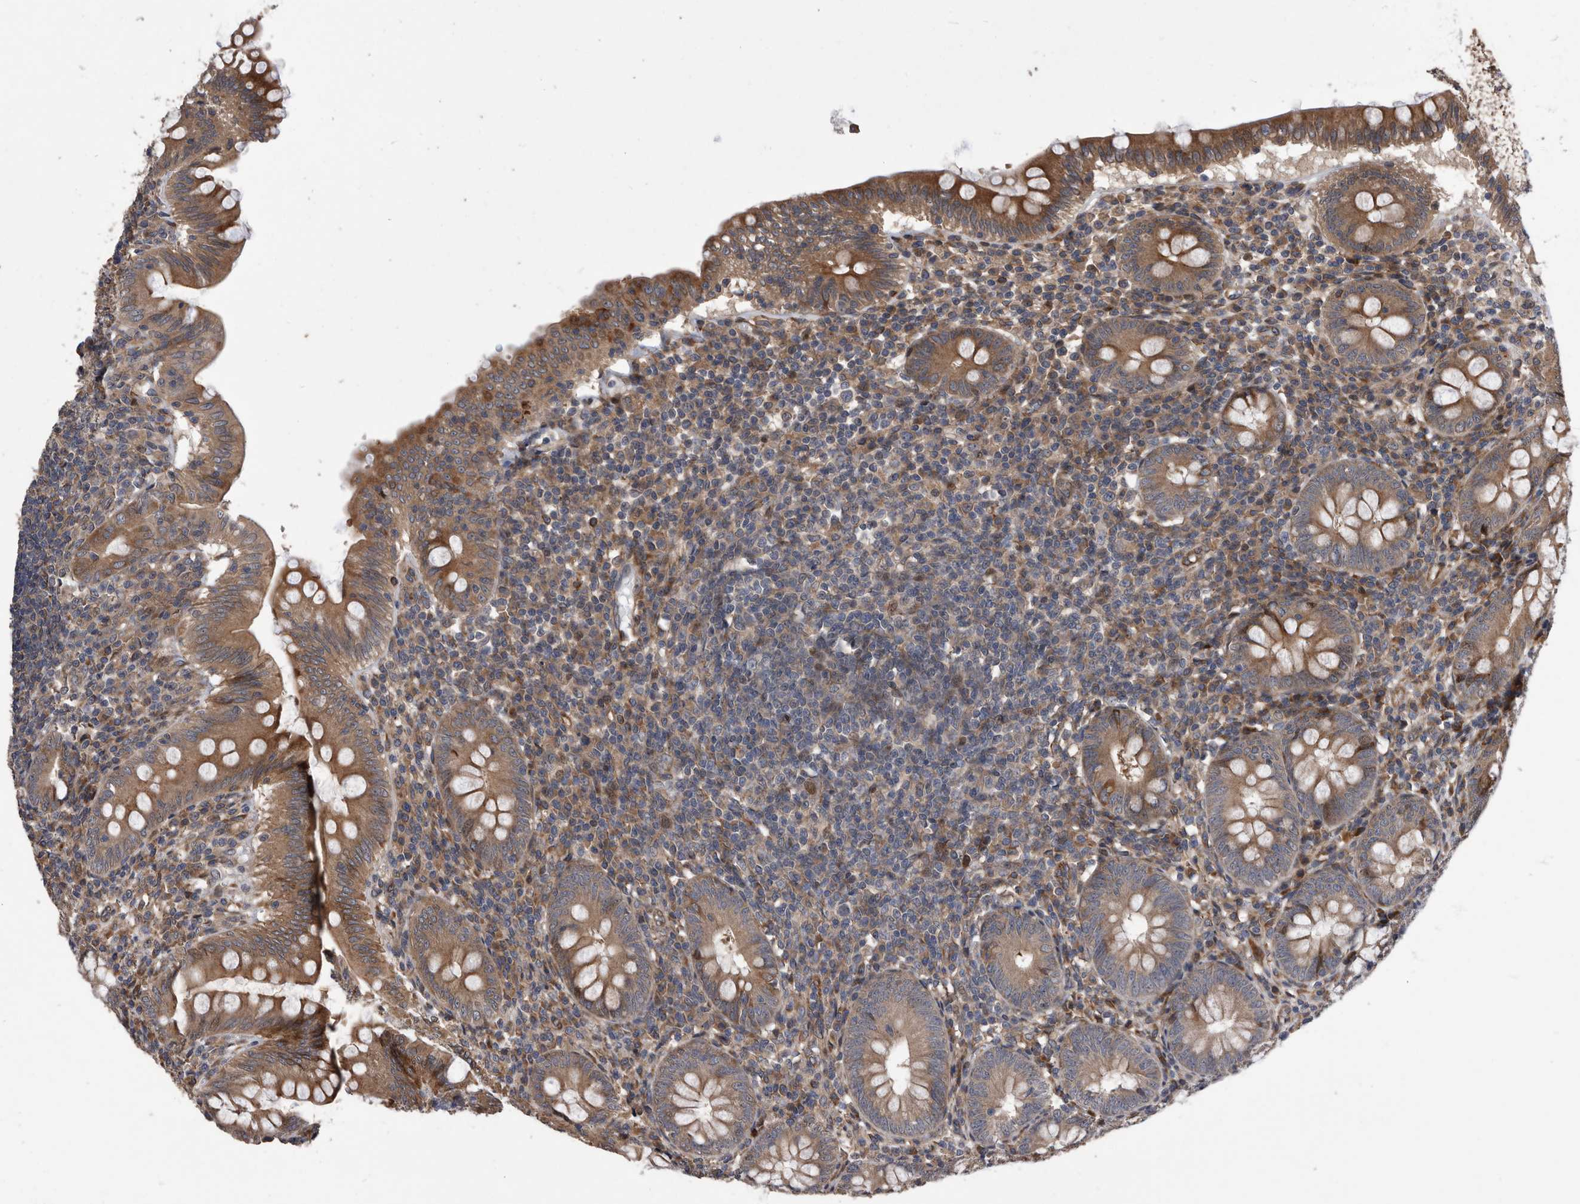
{"staining": {"intensity": "strong", "quantity": ">75%", "location": "cytoplasmic/membranous"}, "tissue": "appendix", "cell_type": "Glandular cells", "image_type": "normal", "snomed": [{"axis": "morphology", "description": "Normal tissue, NOS"}, {"axis": "topography", "description": "Appendix"}], "caption": "This is an image of immunohistochemistry staining of unremarkable appendix, which shows strong staining in the cytoplasmic/membranous of glandular cells.", "gene": "SERINC2", "patient": {"sex": "male", "age": 14}}